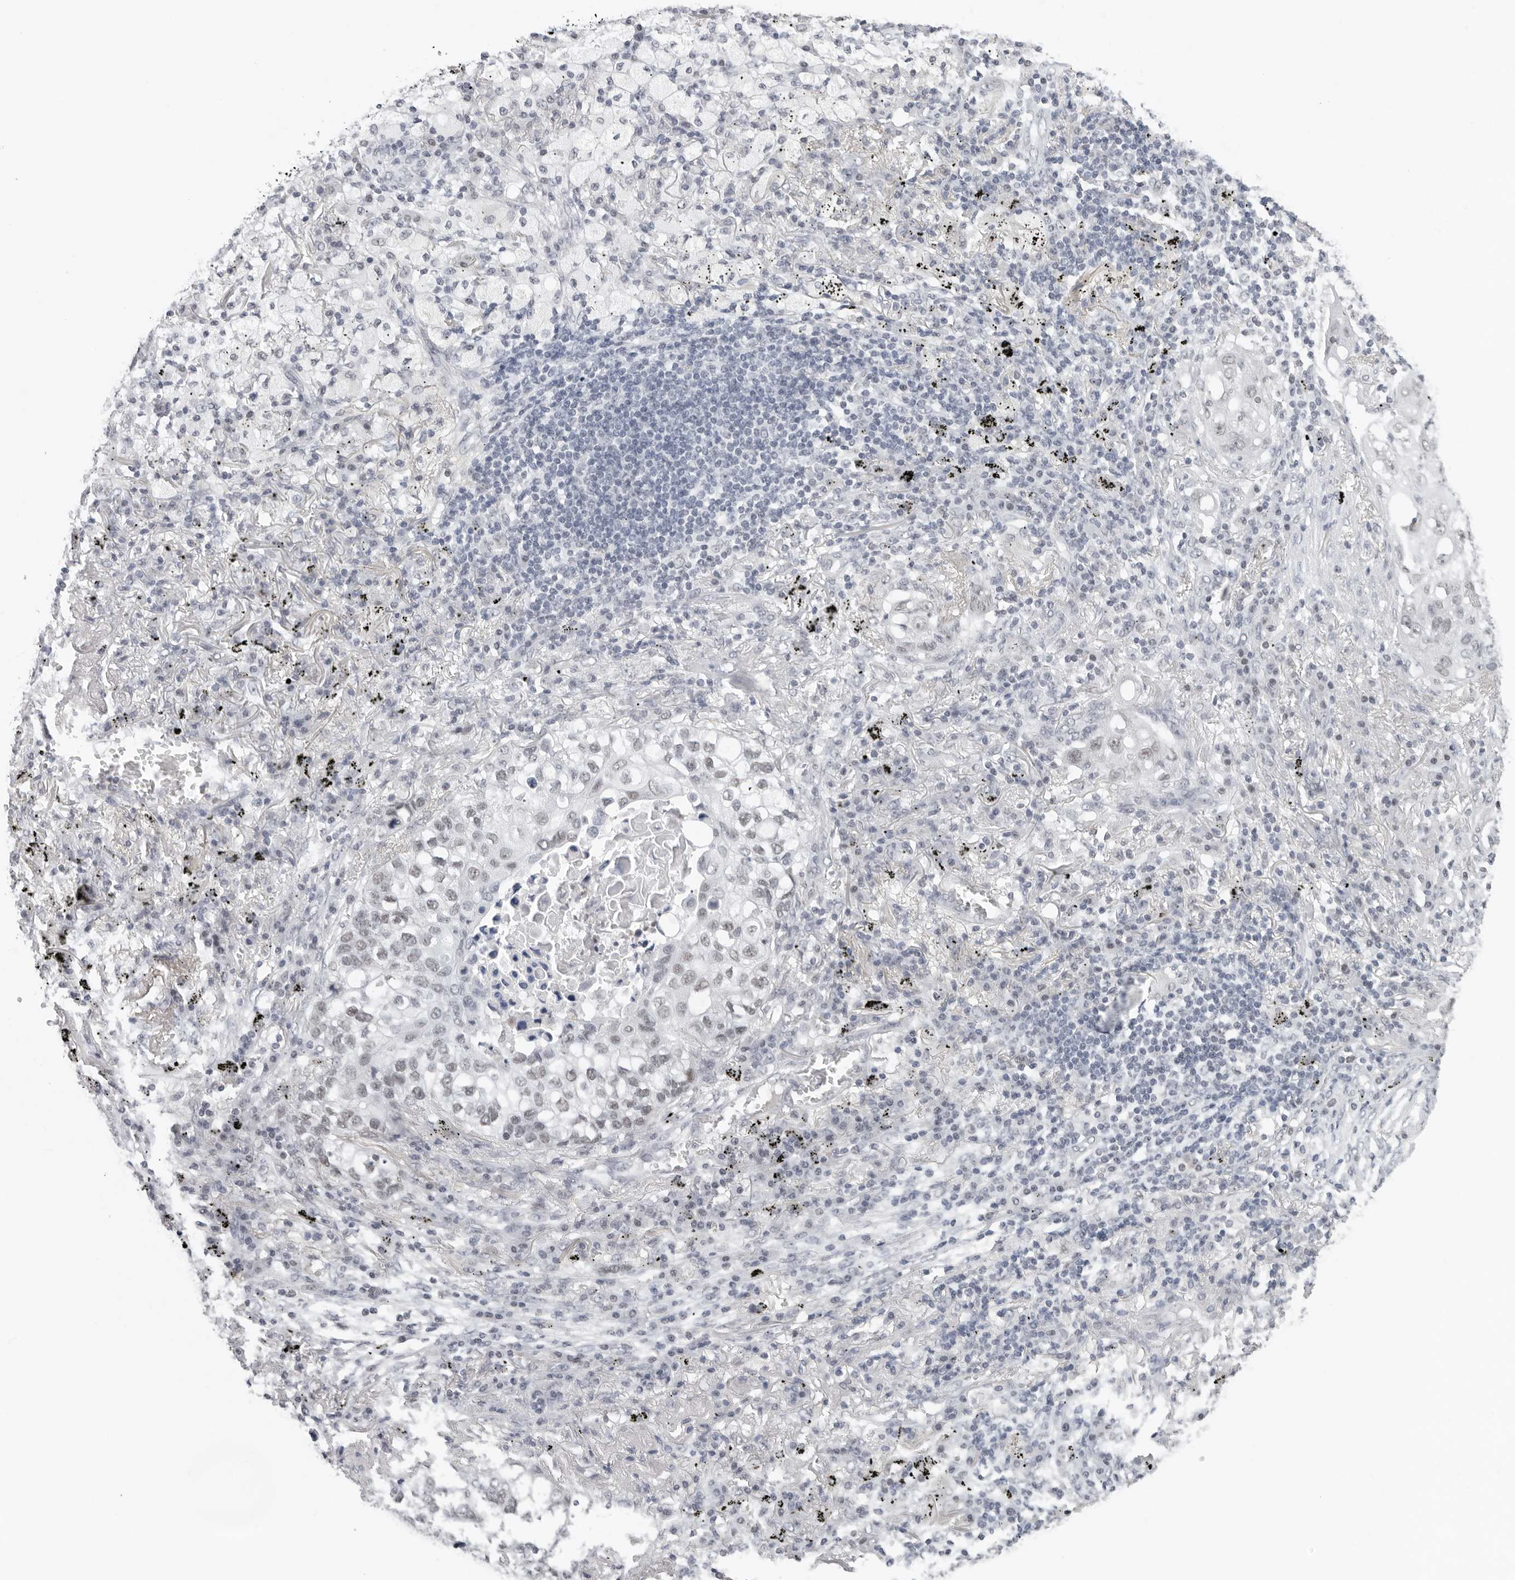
{"staining": {"intensity": "weak", "quantity": "25%-75%", "location": "nuclear"}, "tissue": "lung cancer", "cell_type": "Tumor cells", "image_type": "cancer", "snomed": [{"axis": "morphology", "description": "Squamous cell carcinoma, NOS"}, {"axis": "topography", "description": "Lung"}], "caption": "DAB immunohistochemical staining of human squamous cell carcinoma (lung) demonstrates weak nuclear protein positivity in approximately 25%-75% of tumor cells.", "gene": "FLG2", "patient": {"sex": "female", "age": 63}}